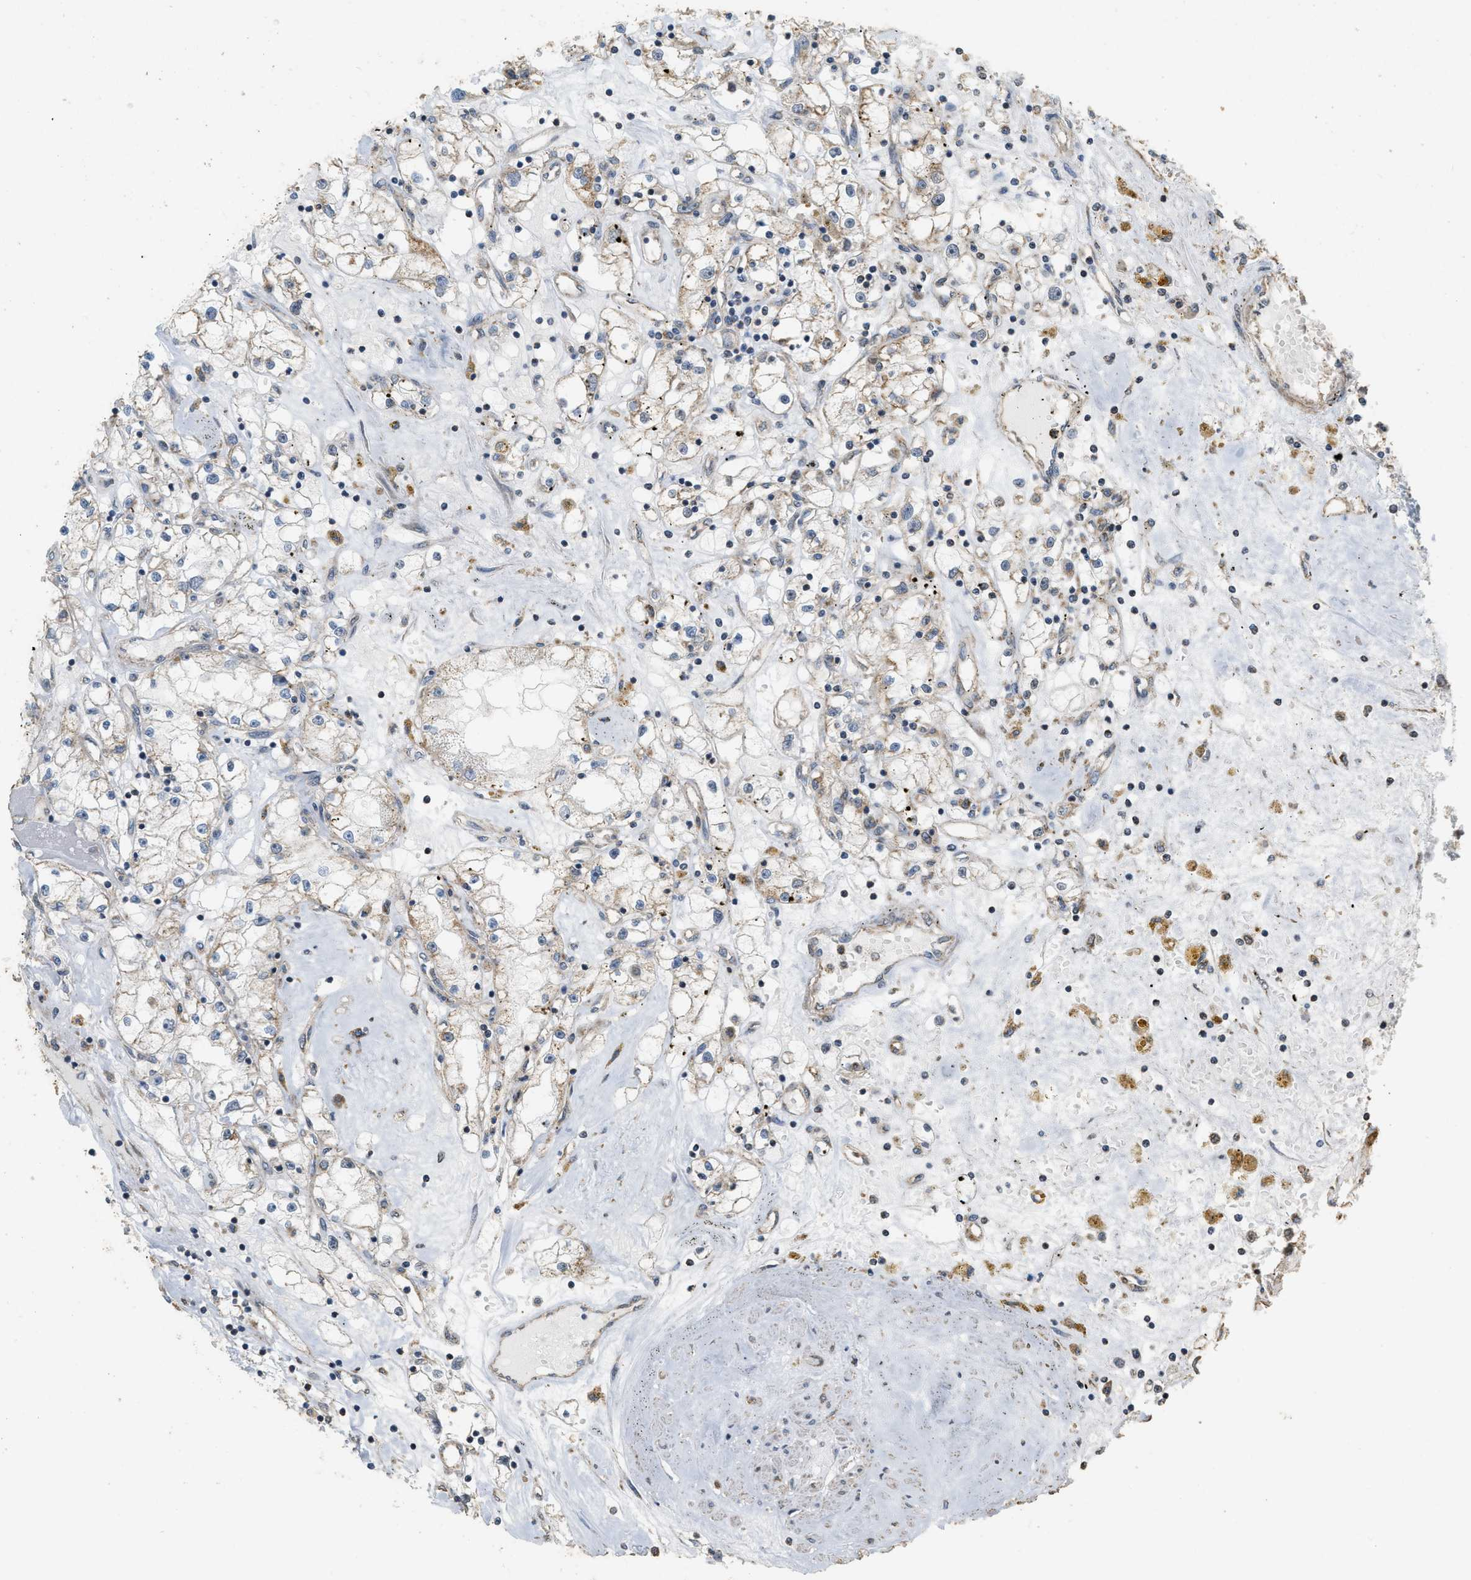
{"staining": {"intensity": "weak", "quantity": ">75%", "location": "cytoplasmic/membranous"}, "tissue": "renal cancer", "cell_type": "Tumor cells", "image_type": "cancer", "snomed": [{"axis": "morphology", "description": "Adenocarcinoma, NOS"}, {"axis": "topography", "description": "Kidney"}], "caption": "Approximately >75% of tumor cells in renal cancer (adenocarcinoma) exhibit weak cytoplasmic/membranous protein positivity as visualized by brown immunohistochemical staining.", "gene": "KCNA4", "patient": {"sex": "male", "age": 56}}